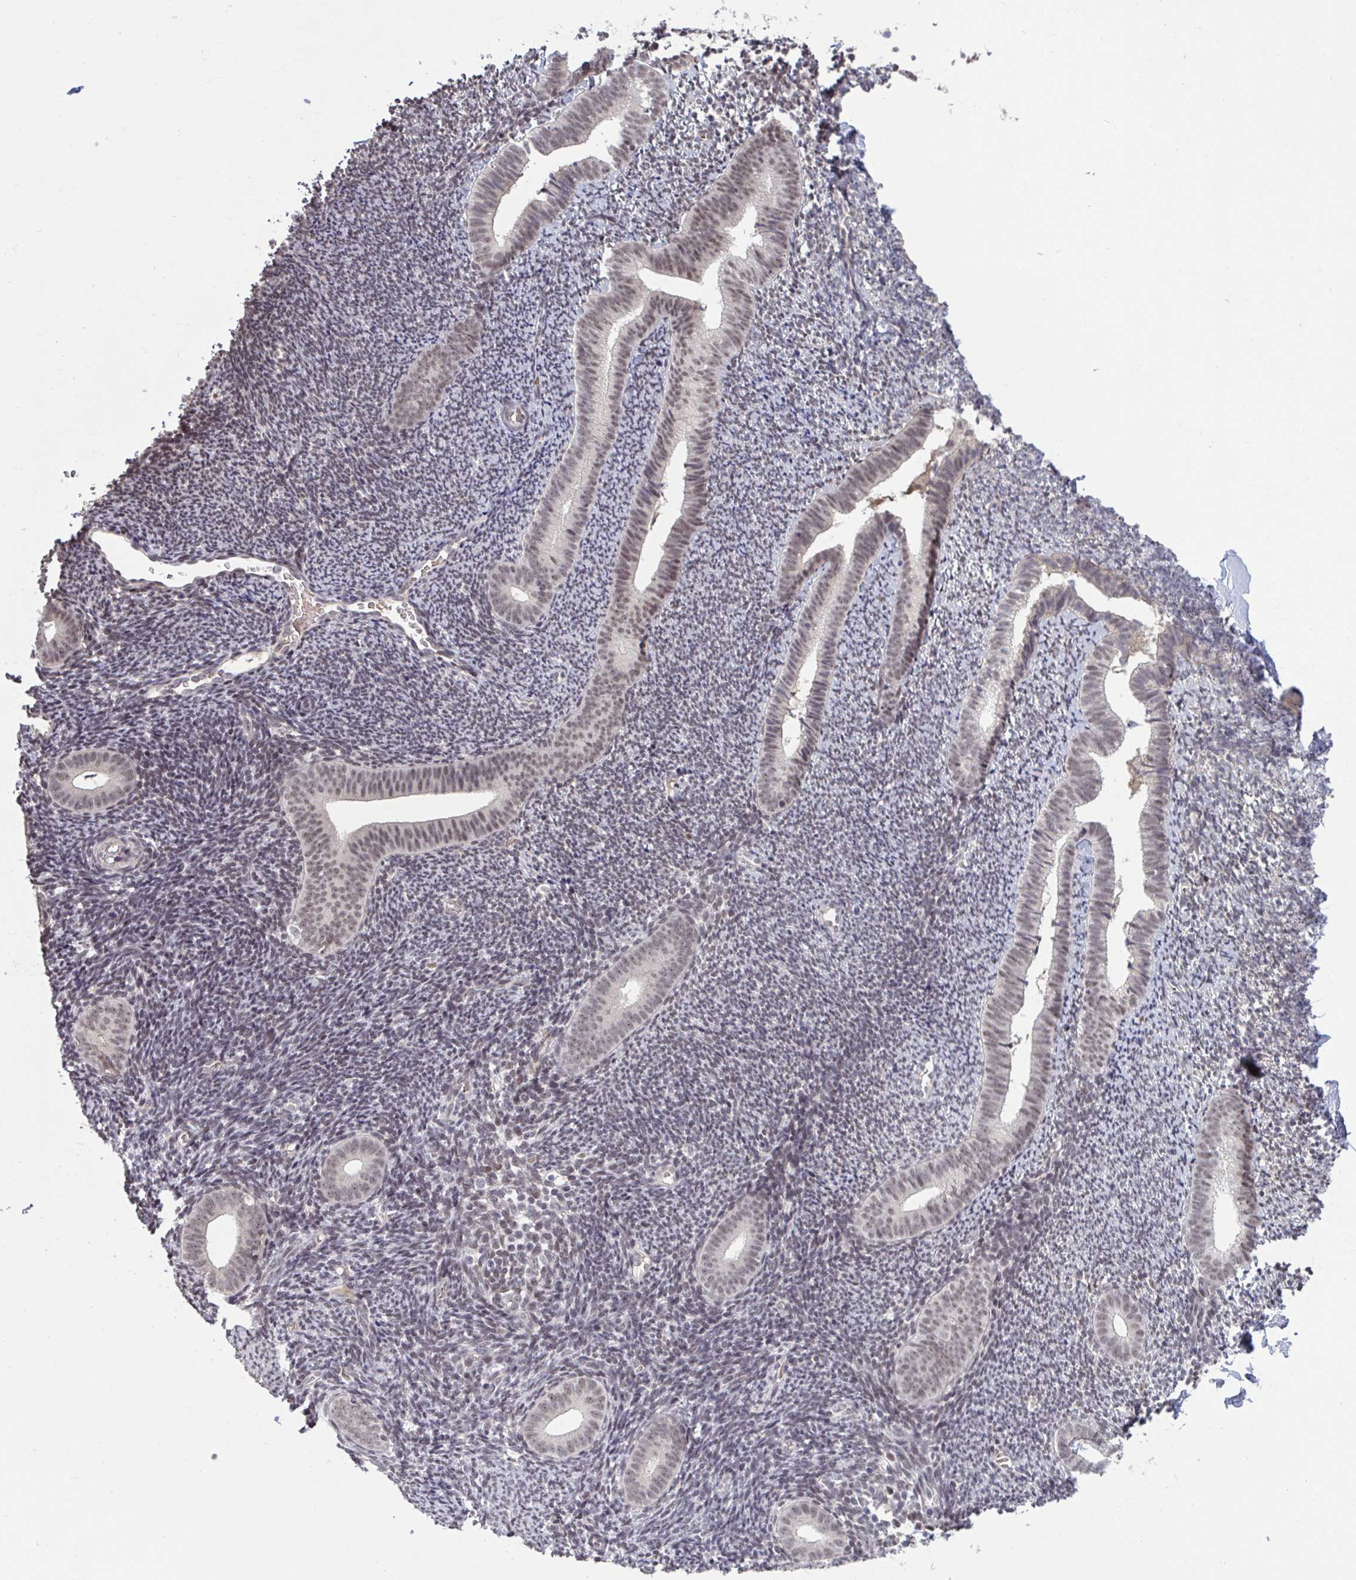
{"staining": {"intensity": "negative", "quantity": "none", "location": "none"}, "tissue": "endometrium", "cell_type": "Cells in endometrial stroma", "image_type": "normal", "snomed": [{"axis": "morphology", "description": "Normal tissue, NOS"}, {"axis": "topography", "description": "Endometrium"}], "caption": "IHC image of benign endometrium stained for a protein (brown), which reveals no positivity in cells in endometrial stroma.", "gene": "ZNF414", "patient": {"sex": "female", "age": 39}}